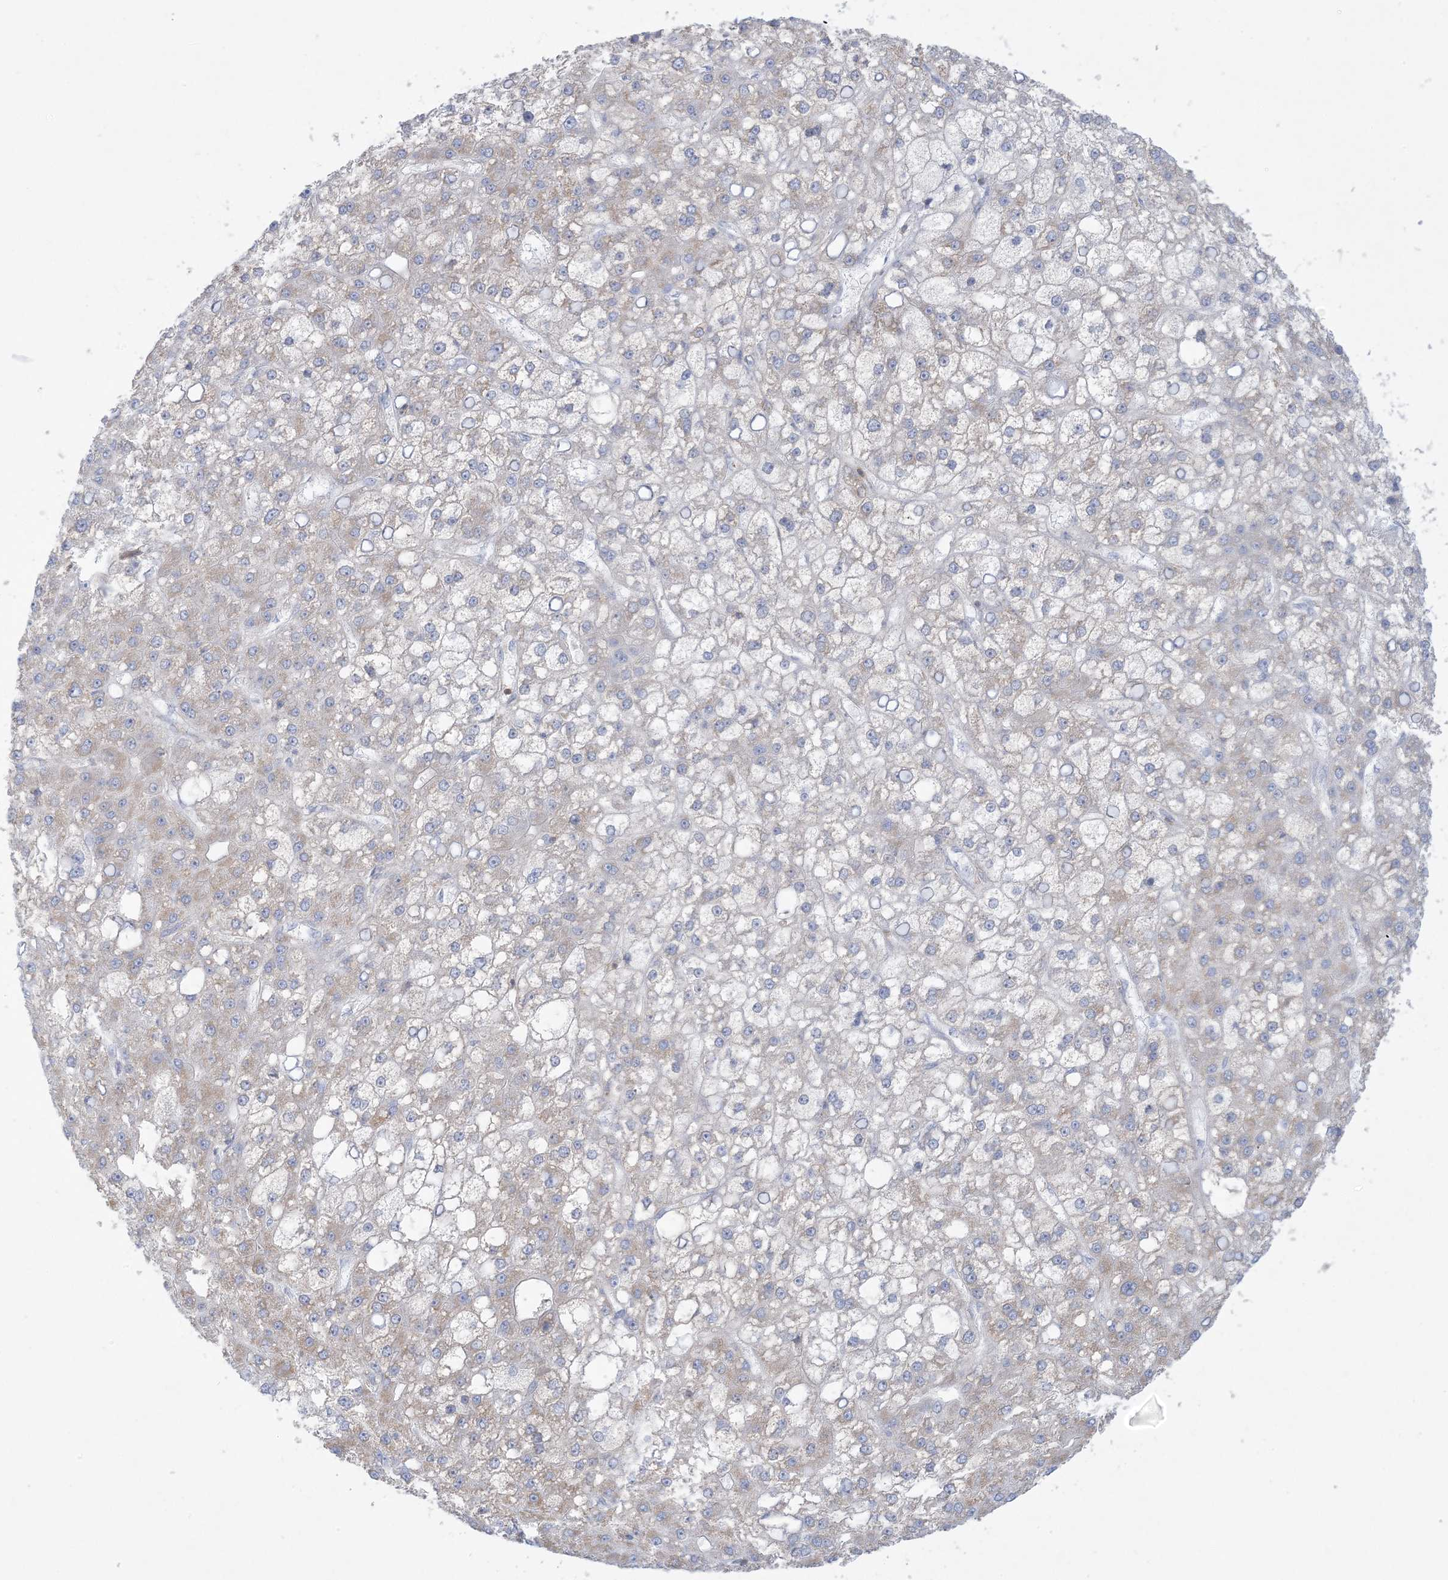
{"staining": {"intensity": "negative", "quantity": "none", "location": "none"}, "tissue": "liver cancer", "cell_type": "Tumor cells", "image_type": "cancer", "snomed": [{"axis": "morphology", "description": "Carcinoma, Hepatocellular, NOS"}, {"axis": "topography", "description": "Liver"}], "caption": "This is a photomicrograph of immunohistochemistry (IHC) staining of hepatocellular carcinoma (liver), which shows no expression in tumor cells. (Immunohistochemistry, brightfield microscopy, high magnification).", "gene": "ARHGAP30", "patient": {"sex": "male", "age": 67}}